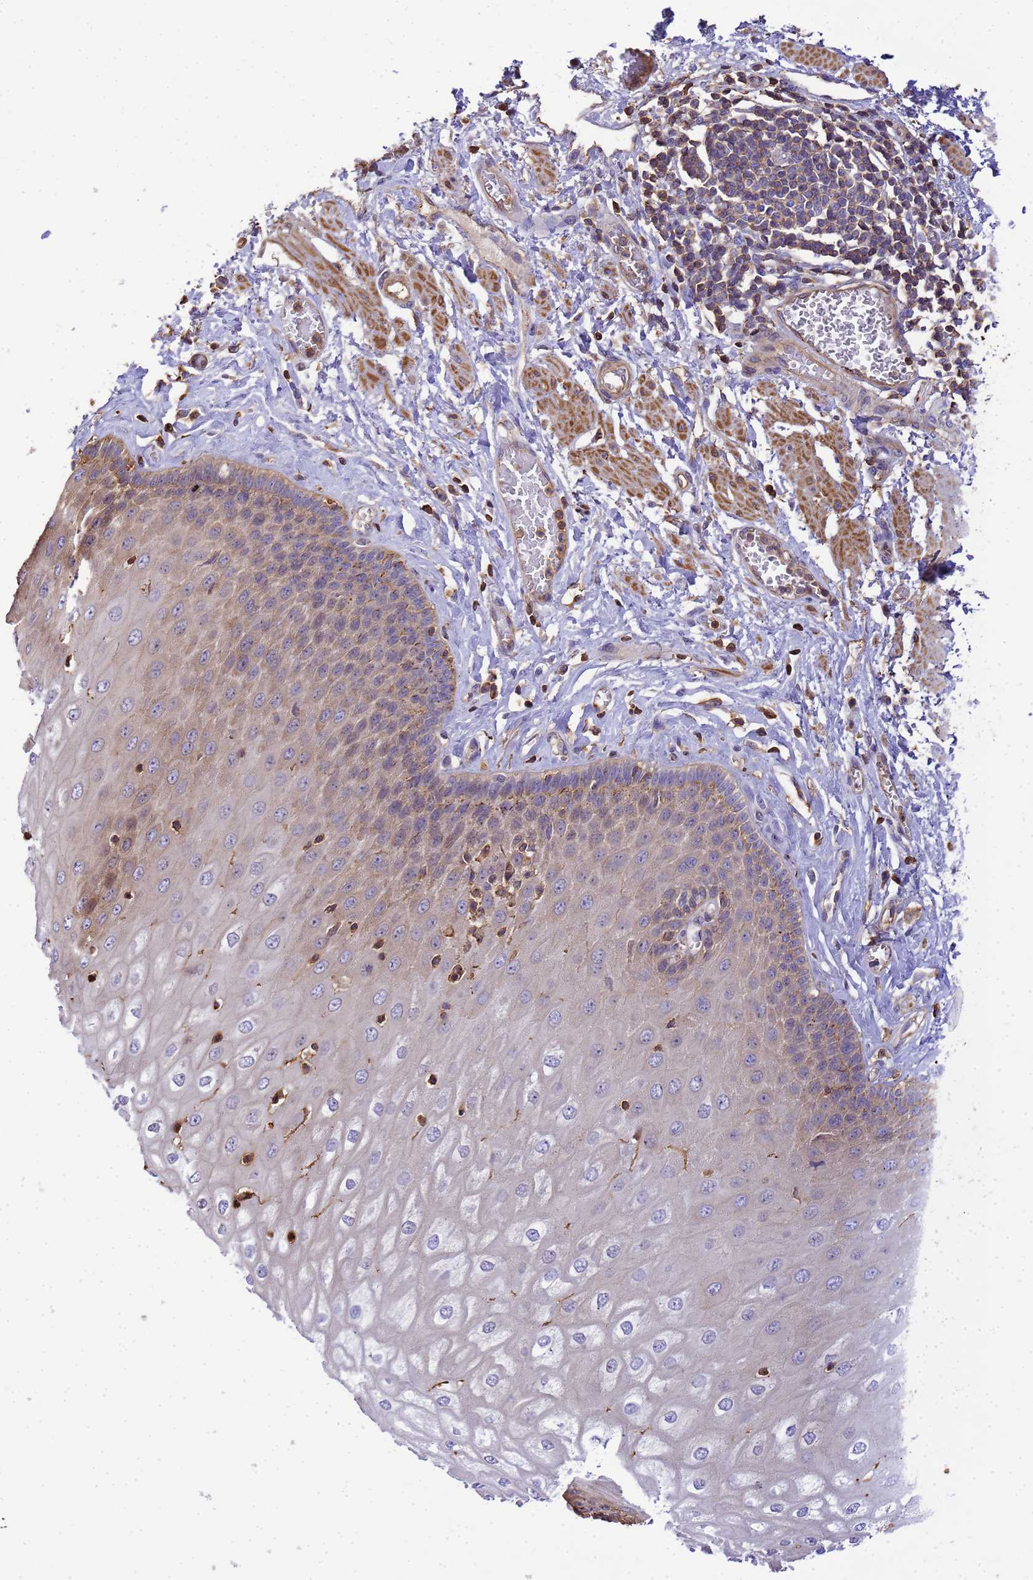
{"staining": {"intensity": "weak", "quantity": "25%-75%", "location": "cytoplasmic/membranous"}, "tissue": "esophagus", "cell_type": "Squamous epithelial cells", "image_type": "normal", "snomed": [{"axis": "morphology", "description": "Normal tissue, NOS"}, {"axis": "topography", "description": "Esophagus"}], "caption": "A brown stain shows weak cytoplasmic/membranous expression of a protein in squamous epithelial cells of normal esophagus.", "gene": "WDR64", "patient": {"sex": "male", "age": 60}}